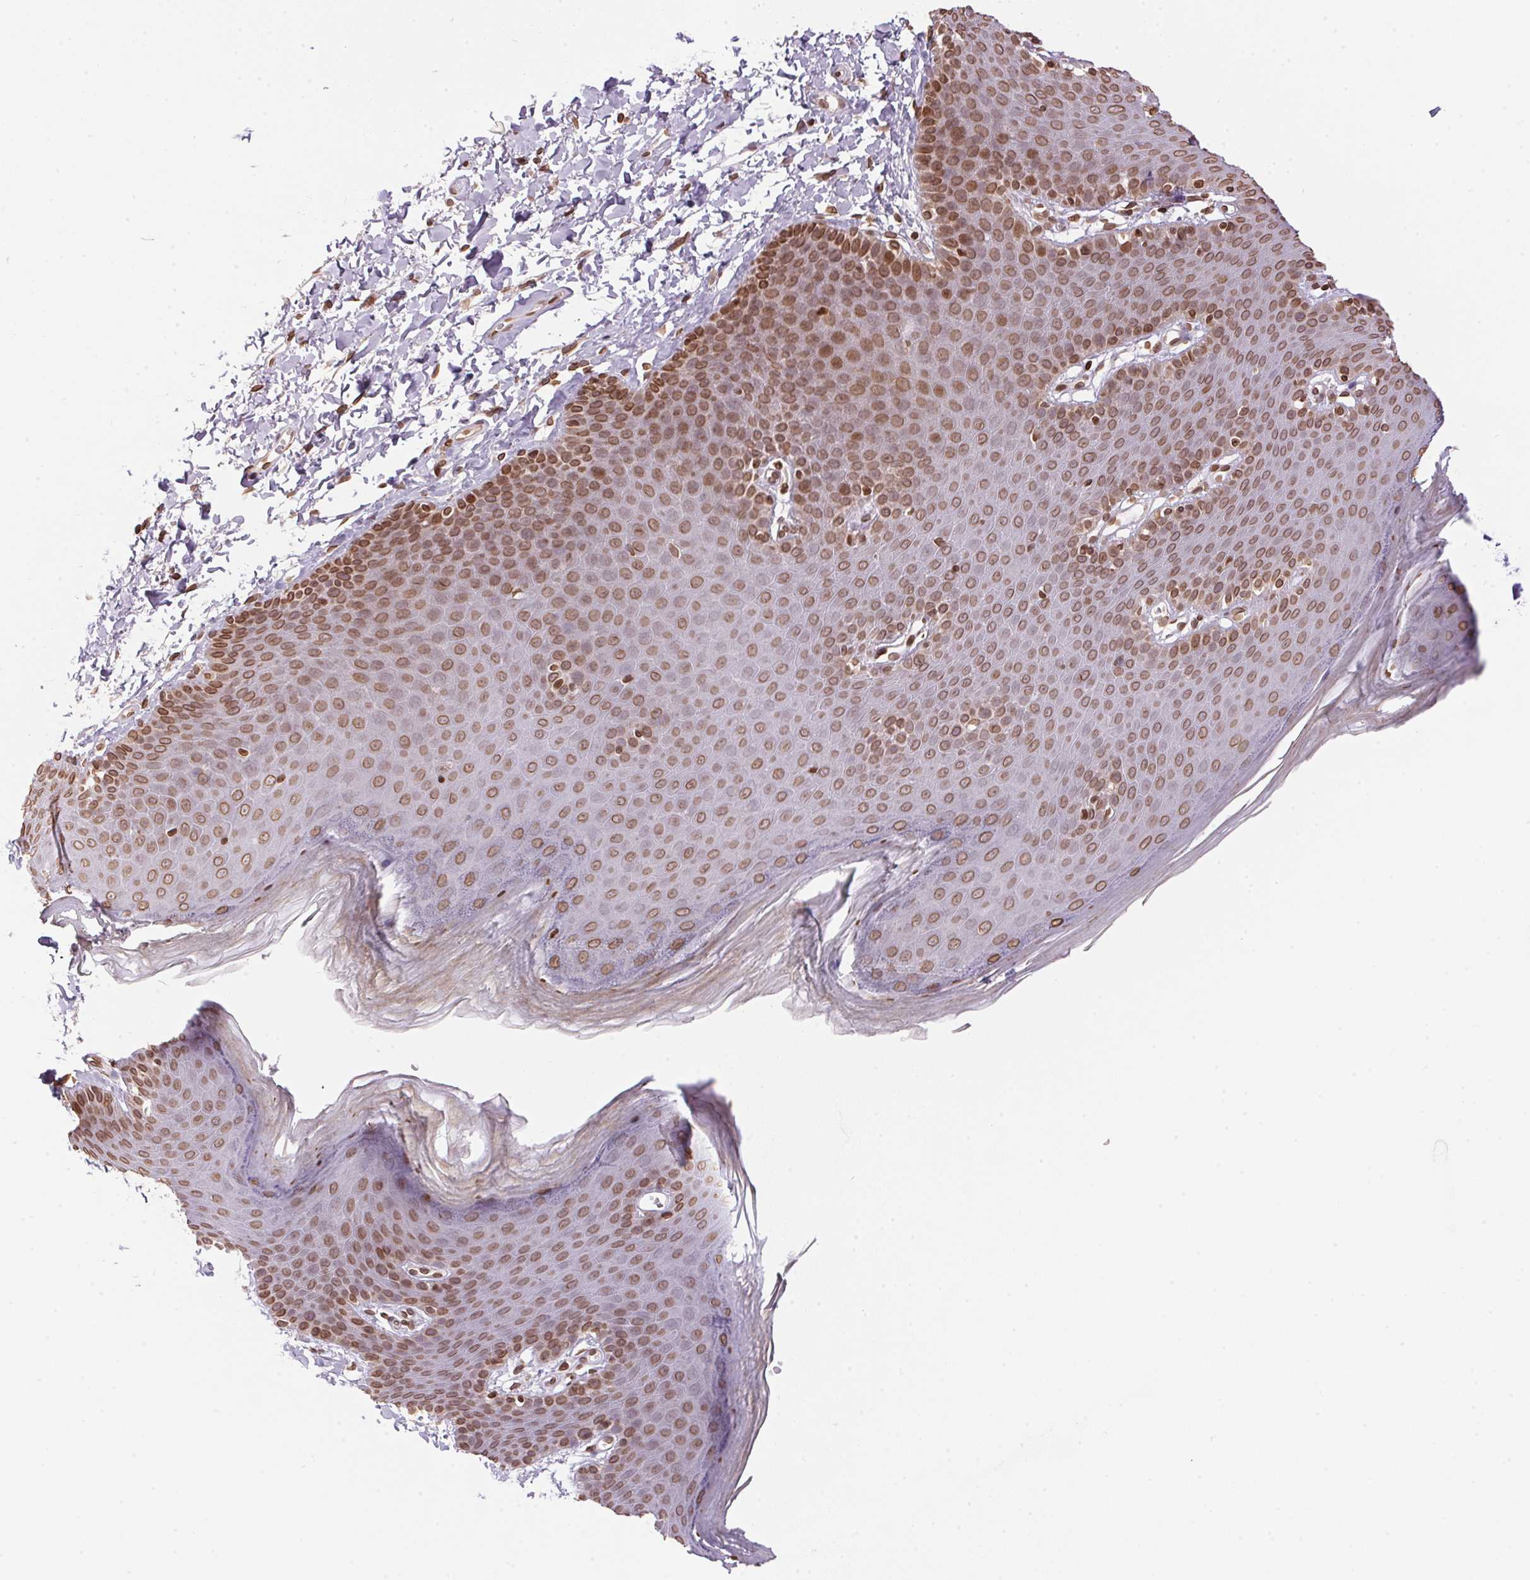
{"staining": {"intensity": "moderate", "quantity": ">75%", "location": "cytoplasmic/membranous,nuclear"}, "tissue": "skin", "cell_type": "Epidermal cells", "image_type": "normal", "snomed": [{"axis": "morphology", "description": "Normal tissue, NOS"}, {"axis": "topography", "description": "Anal"}], "caption": "IHC staining of unremarkable skin, which exhibits medium levels of moderate cytoplasmic/membranous,nuclear staining in about >75% of epidermal cells indicating moderate cytoplasmic/membranous,nuclear protein expression. The staining was performed using DAB (brown) for protein detection and nuclei were counterstained in hematoxylin (blue).", "gene": "TMEM175", "patient": {"sex": "male", "age": 53}}